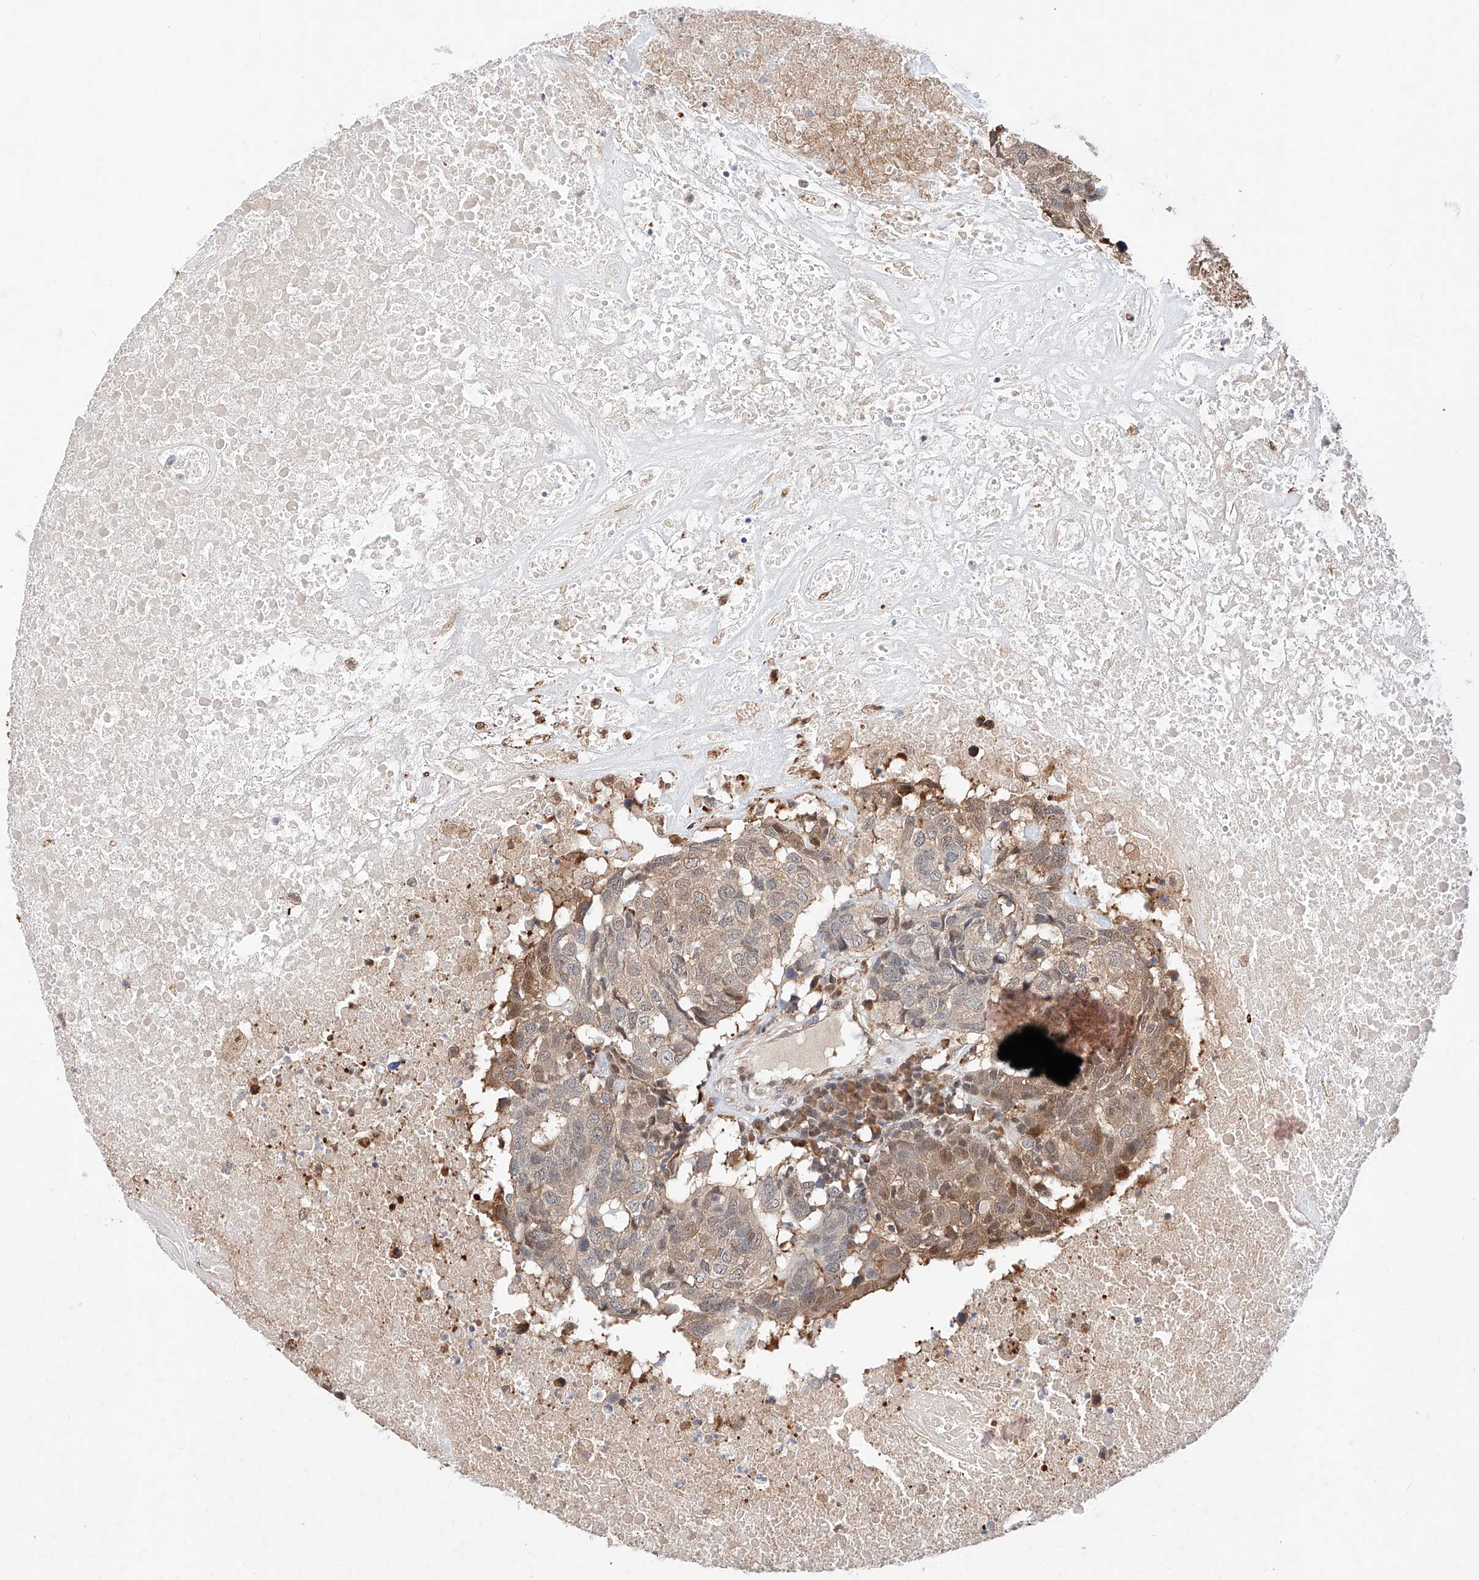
{"staining": {"intensity": "moderate", "quantity": ">75%", "location": "cytoplasmic/membranous"}, "tissue": "head and neck cancer", "cell_type": "Tumor cells", "image_type": "cancer", "snomed": [{"axis": "morphology", "description": "Squamous cell carcinoma, NOS"}, {"axis": "topography", "description": "Head-Neck"}], "caption": "Immunohistochemical staining of human head and neck squamous cell carcinoma shows moderate cytoplasmic/membranous protein positivity in about >75% of tumor cells.", "gene": "ZSCAN4", "patient": {"sex": "male", "age": 66}}